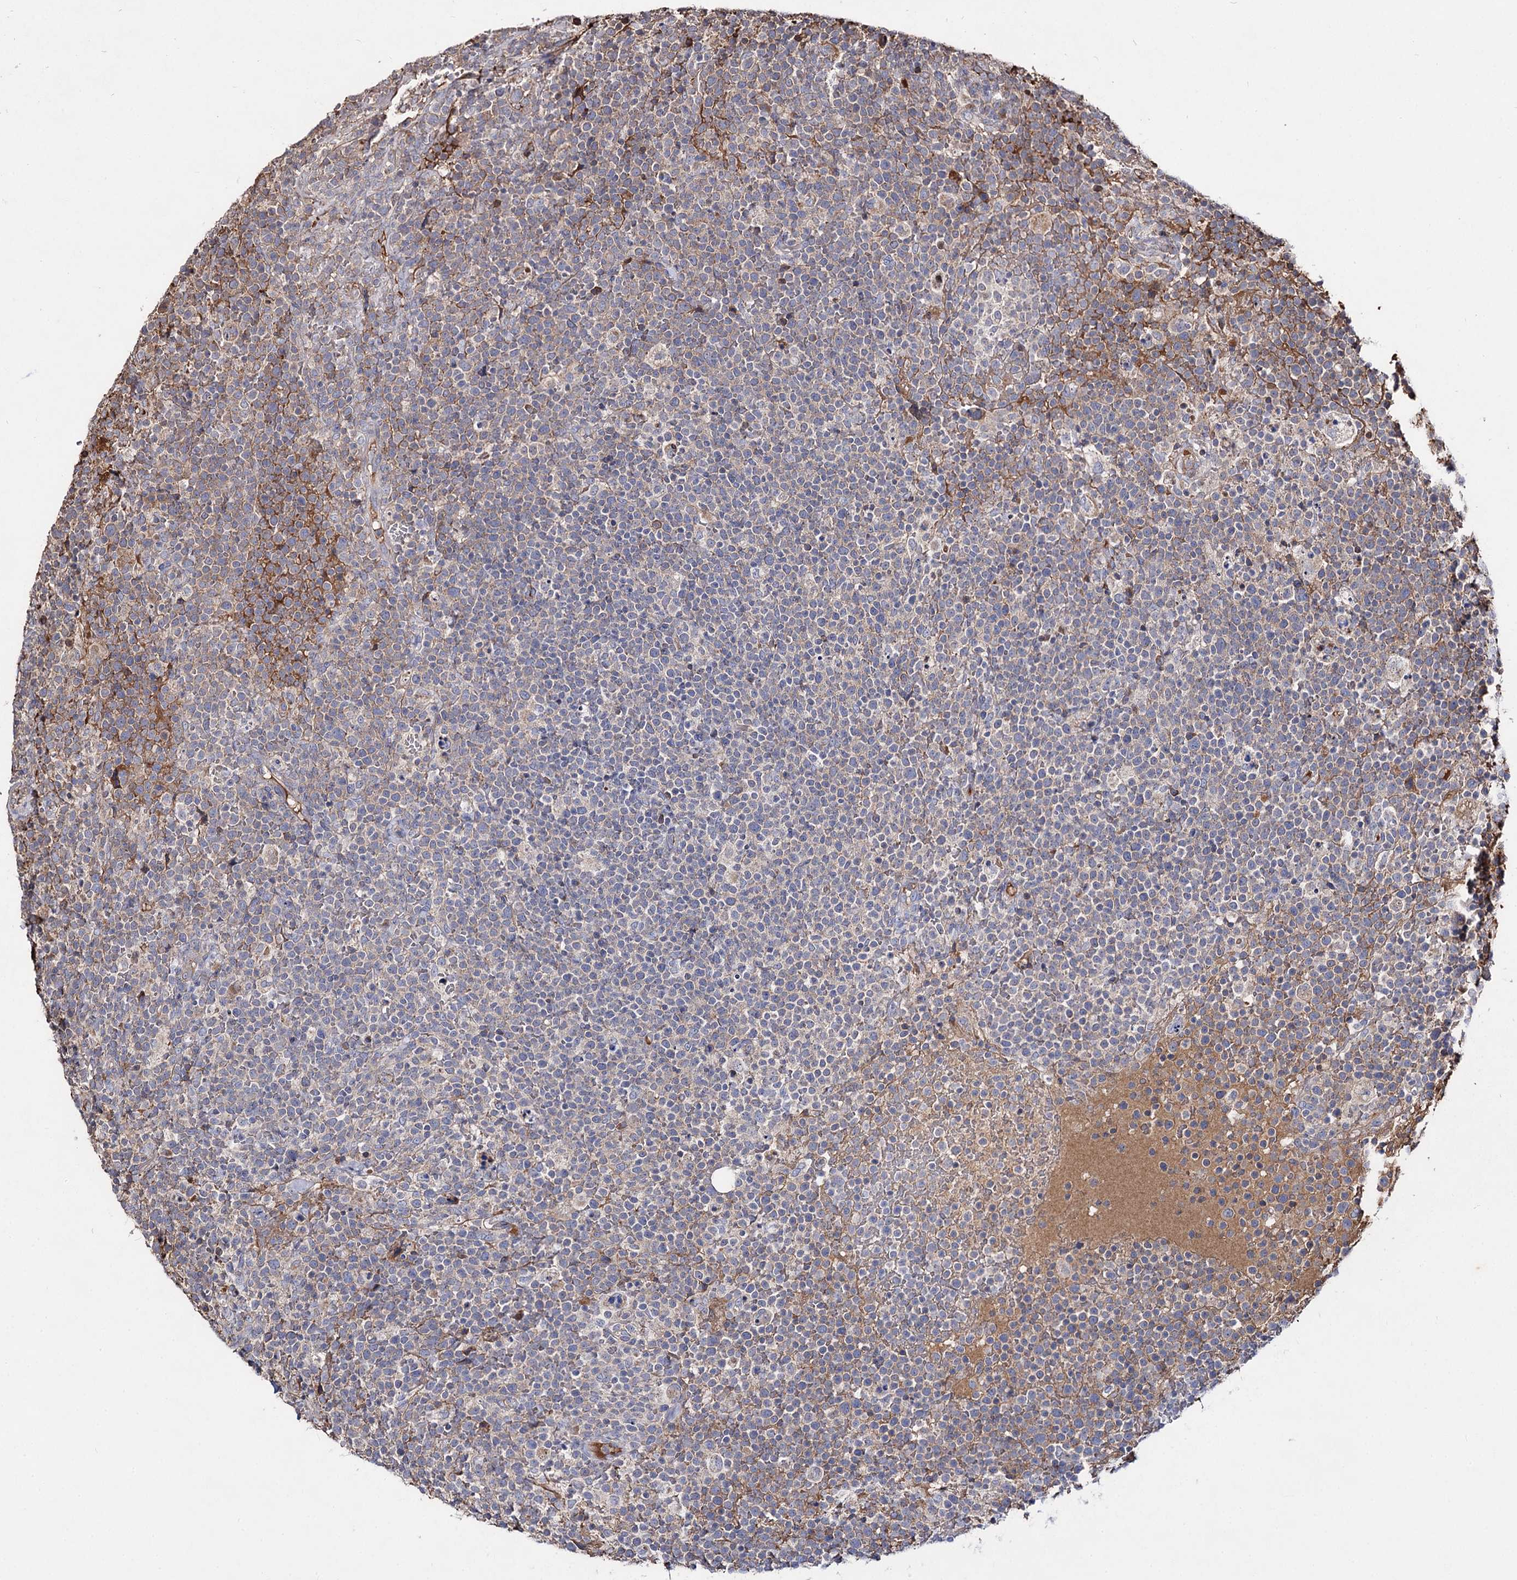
{"staining": {"intensity": "weak", "quantity": "<25%", "location": "cytoplasmic/membranous"}, "tissue": "lymphoma", "cell_type": "Tumor cells", "image_type": "cancer", "snomed": [{"axis": "morphology", "description": "Malignant lymphoma, non-Hodgkin's type, High grade"}, {"axis": "topography", "description": "Lymph node"}], "caption": "A high-resolution histopathology image shows IHC staining of lymphoma, which exhibits no significant staining in tumor cells.", "gene": "ARFIP2", "patient": {"sex": "male", "age": 61}}